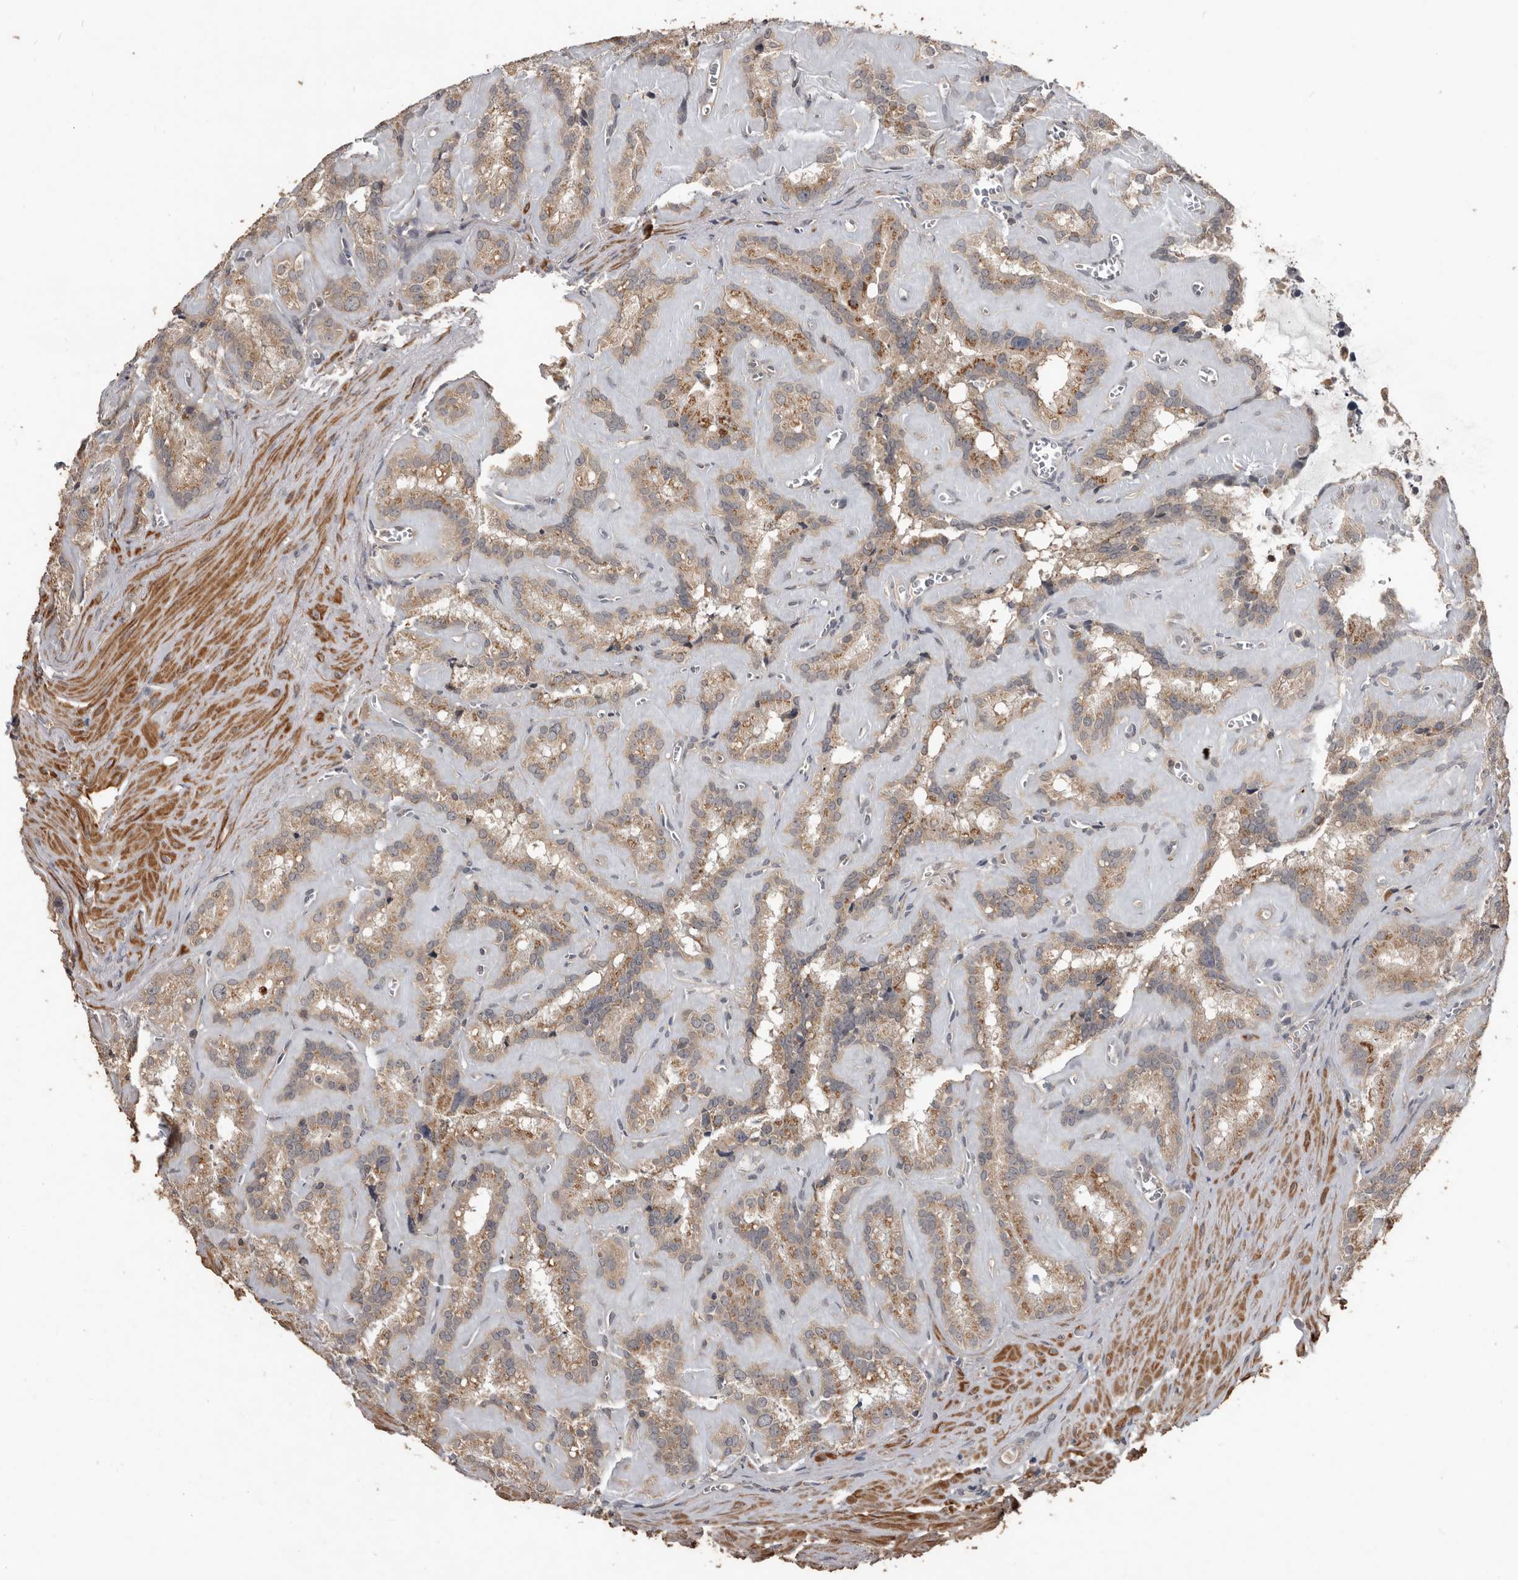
{"staining": {"intensity": "weak", "quantity": ">75%", "location": "cytoplasmic/membranous"}, "tissue": "seminal vesicle", "cell_type": "Glandular cells", "image_type": "normal", "snomed": [{"axis": "morphology", "description": "Normal tissue, NOS"}, {"axis": "topography", "description": "Prostate"}, {"axis": "topography", "description": "Seminal veicle"}], "caption": "Immunohistochemistry (IHC) staining of normal seminal vesicle, which demonstrates low levels of weak cytoplasmic/membranous expression in approximately >75% of glandular cells indicating weak cytoplasmic/membranous protein positivity. The staining was performed using DAB (brown) for protein detection and nuclei were counterstained in hematoxylin (blue).", "gene": "BAMBI", "patient": {"sex": "male", "age": 59}}